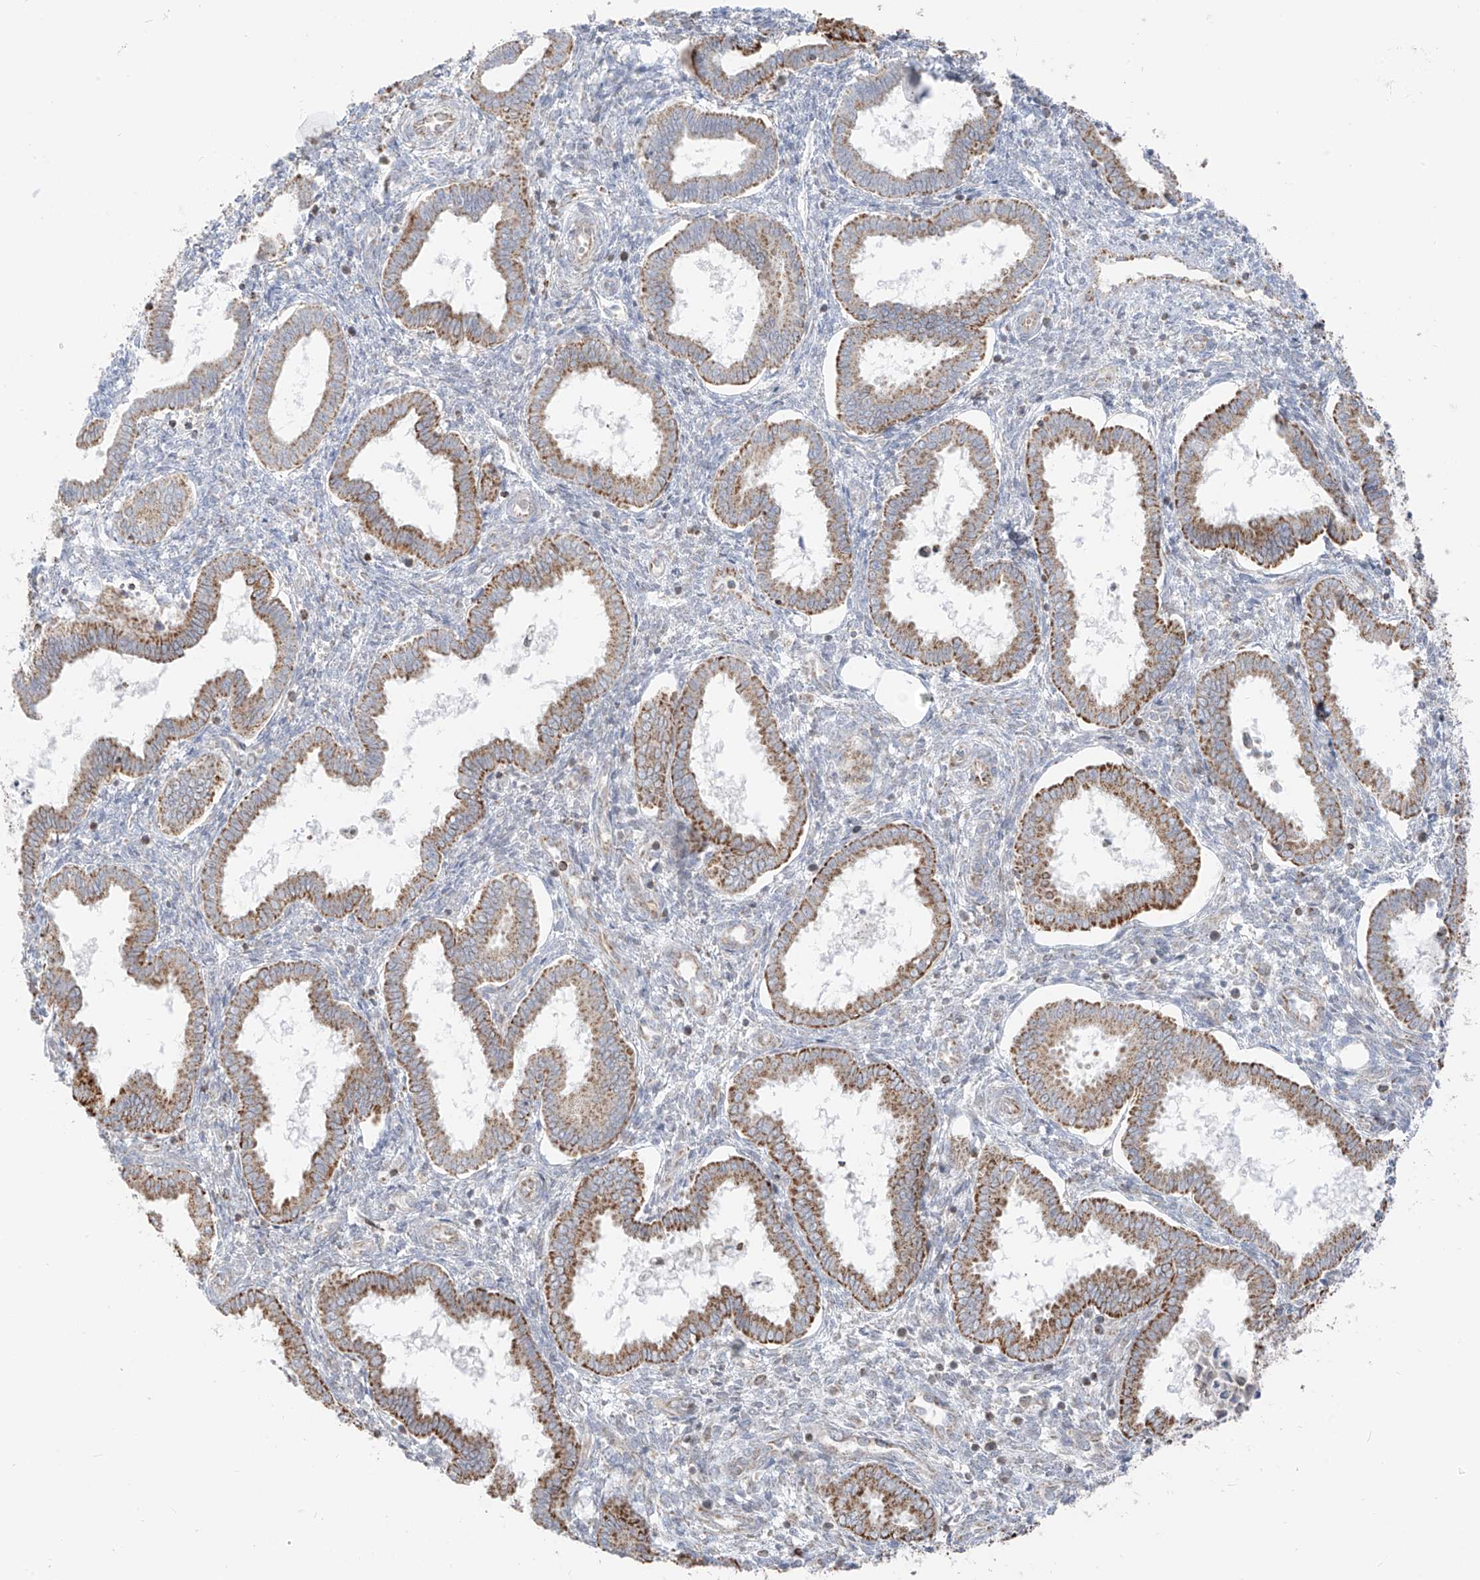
{"staining": {"intensity": "negative", "quantity": "none", "location": "none"}, "tissue": "endometrium", "cell_type": "Cells in endometrial stroma", "image_type": "normal", "snomed": [{"axis": "morphology", "description": "Normal tissue, NOS"}, {"axis": "topography", "description": "Endometrium"}], "caption": "The image shows no staining of cells in endometrial stroma in benign endometrium.", "gene": "ETHE1", "patient": {"sex": "female", "age": 24}}